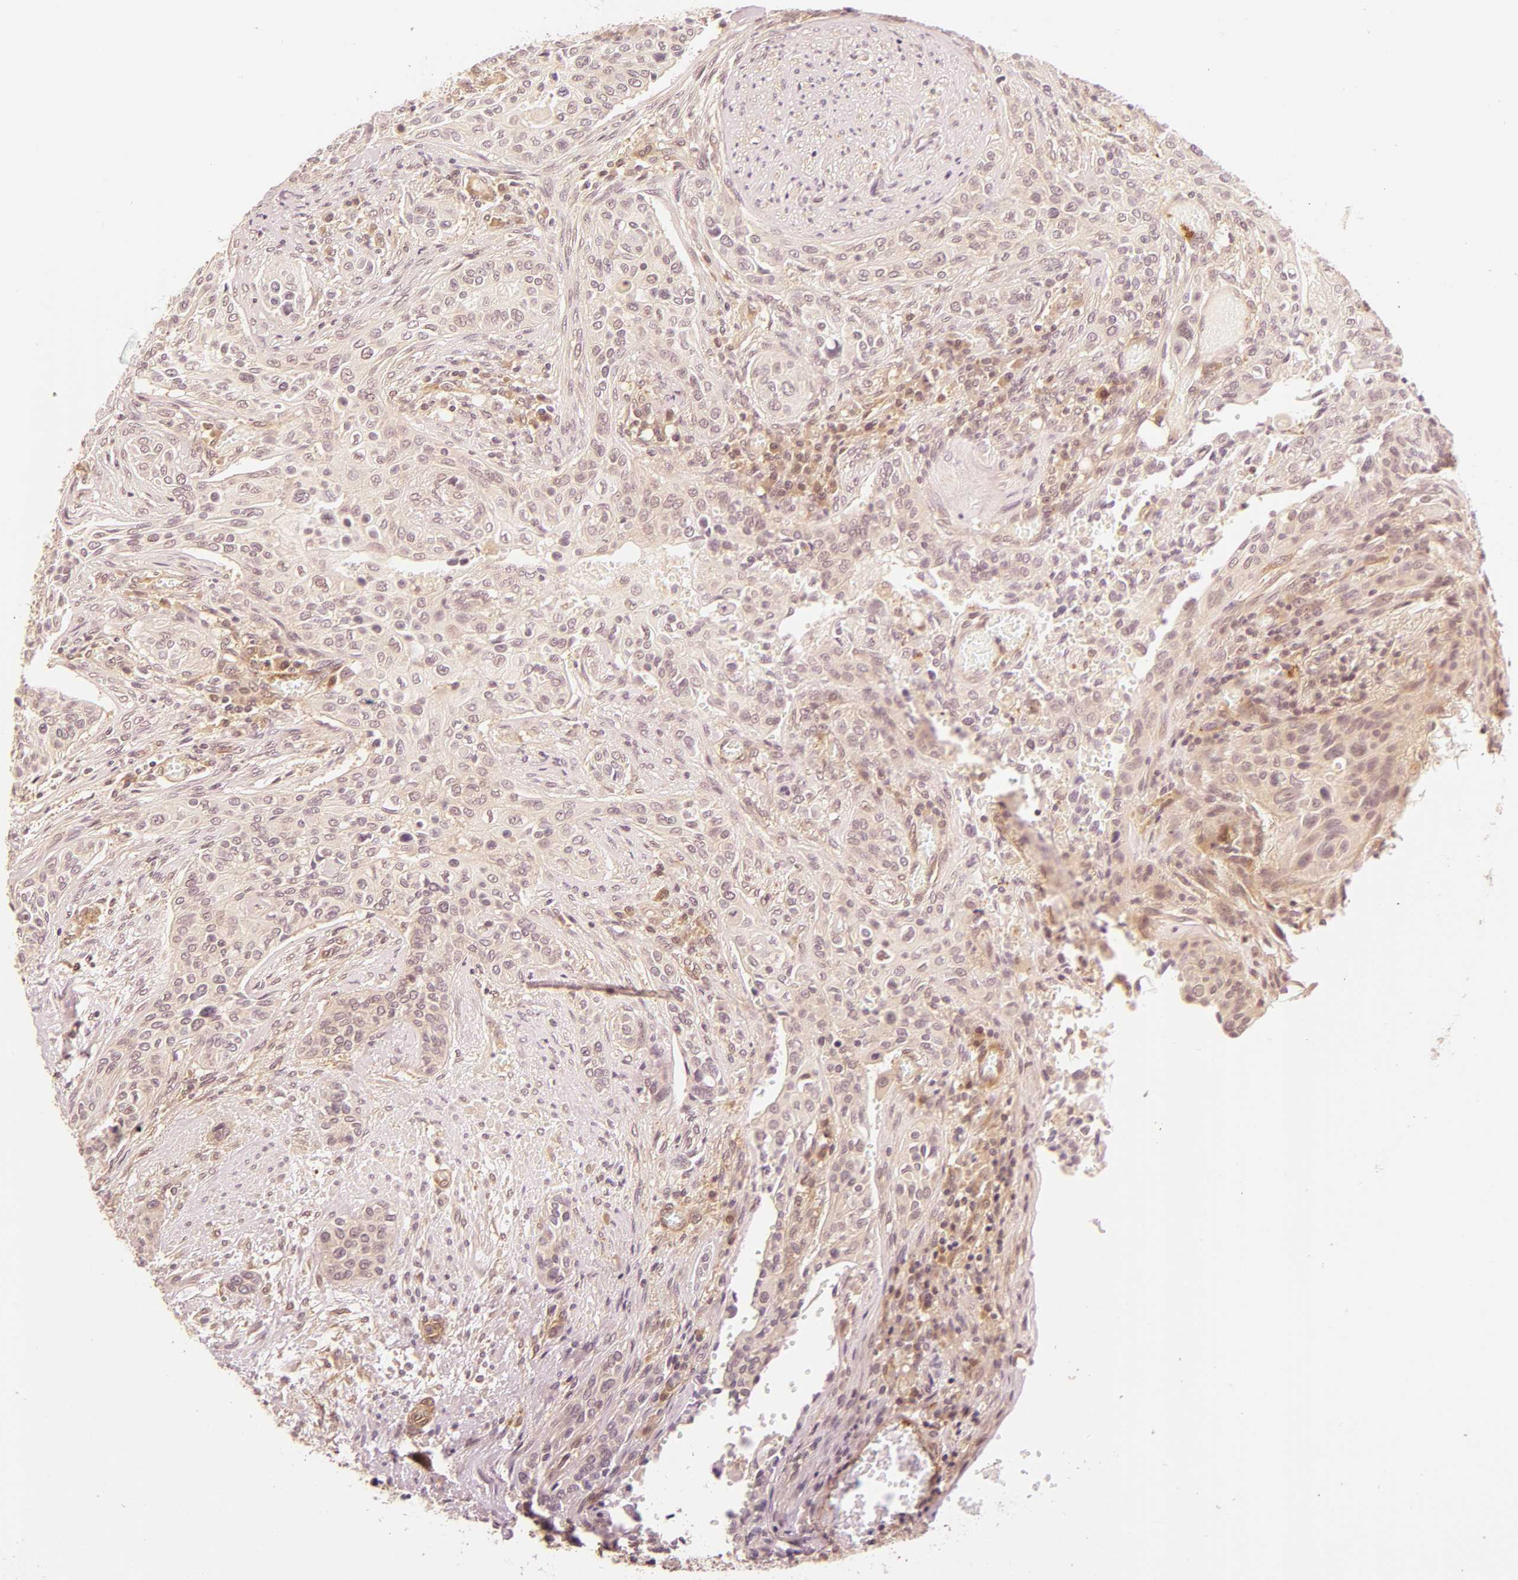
{"staining": {"intensity": "negative", "quantity": "none", "location": "none"}, "tissue": "urothelial cancer", "cell_type": "Tumor cells", "image_type": "cancer", "snomed": [{"axis": "morphology", "description": "Urothelial carcinoma, High grade"}, {"axis": "topography", "description": "Urinary bladder"}], "caption": "Tumor cells are negative for brown protein staining in urothelial carcinoma (high-grade). (DAB immunohistochemistry (IHC), high magnification).", "gene": "PDE5A", "patient": {"sex": "male", "age": 74}}